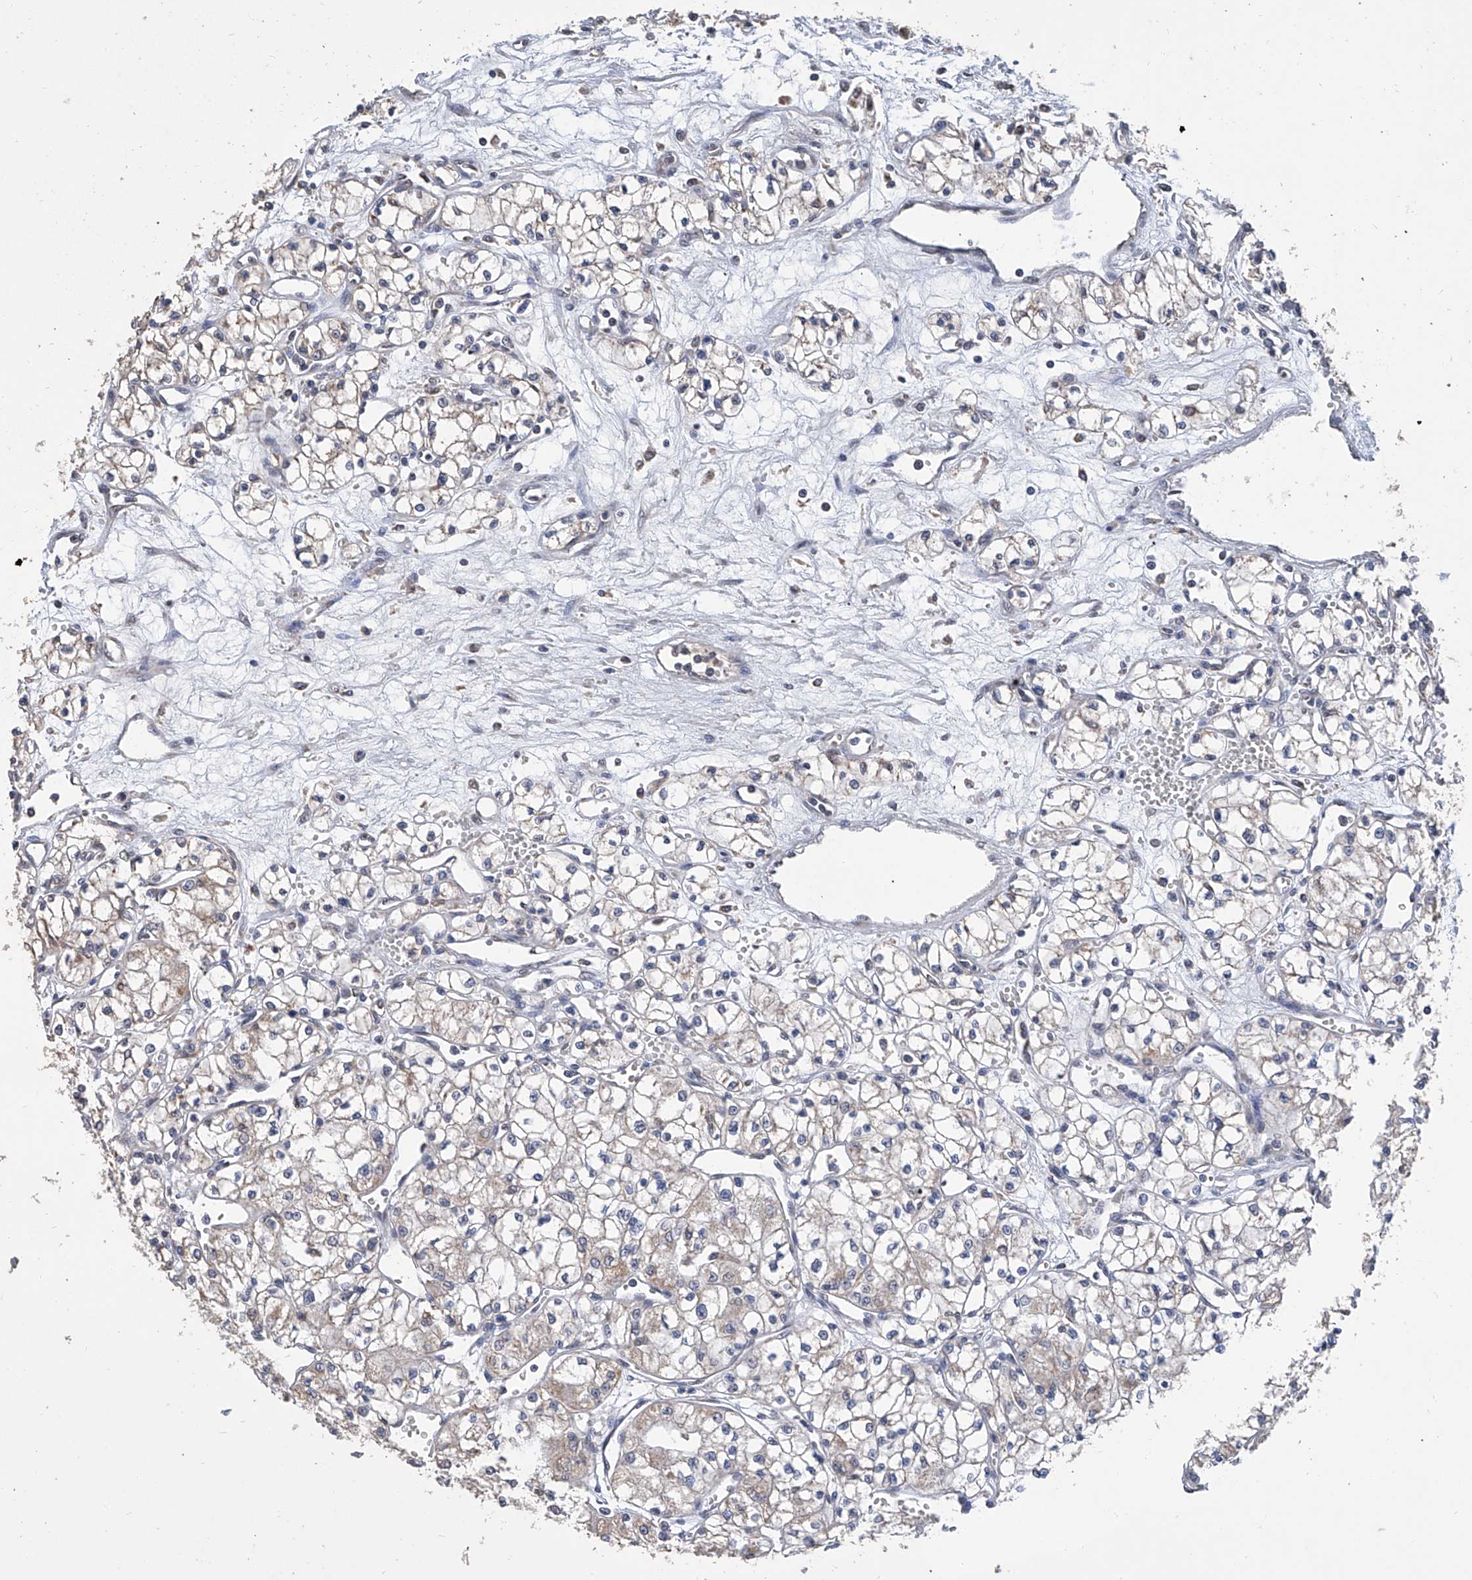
{"staining": {"intensity": "negative", "quantity": "none", "location": "none"}, "tissue": "renal cancer", "cell_type": "Tumor cells", "image_type": "cancer", "snomed": [{"axis": "morphology", "description": "Normal tissue, NOS"}, {"axis": "morphology", "description": "Adenocarcinoma, NOS"}, {"axis": "topography", "description": "Kidney"}], "caption": "This is an immunohistochemistry micrograph of human adenocarcinoma (renal). There is no expression in tumor cells.", "gene": "GPT", "patient": {"sex": "male", "age": 59}}